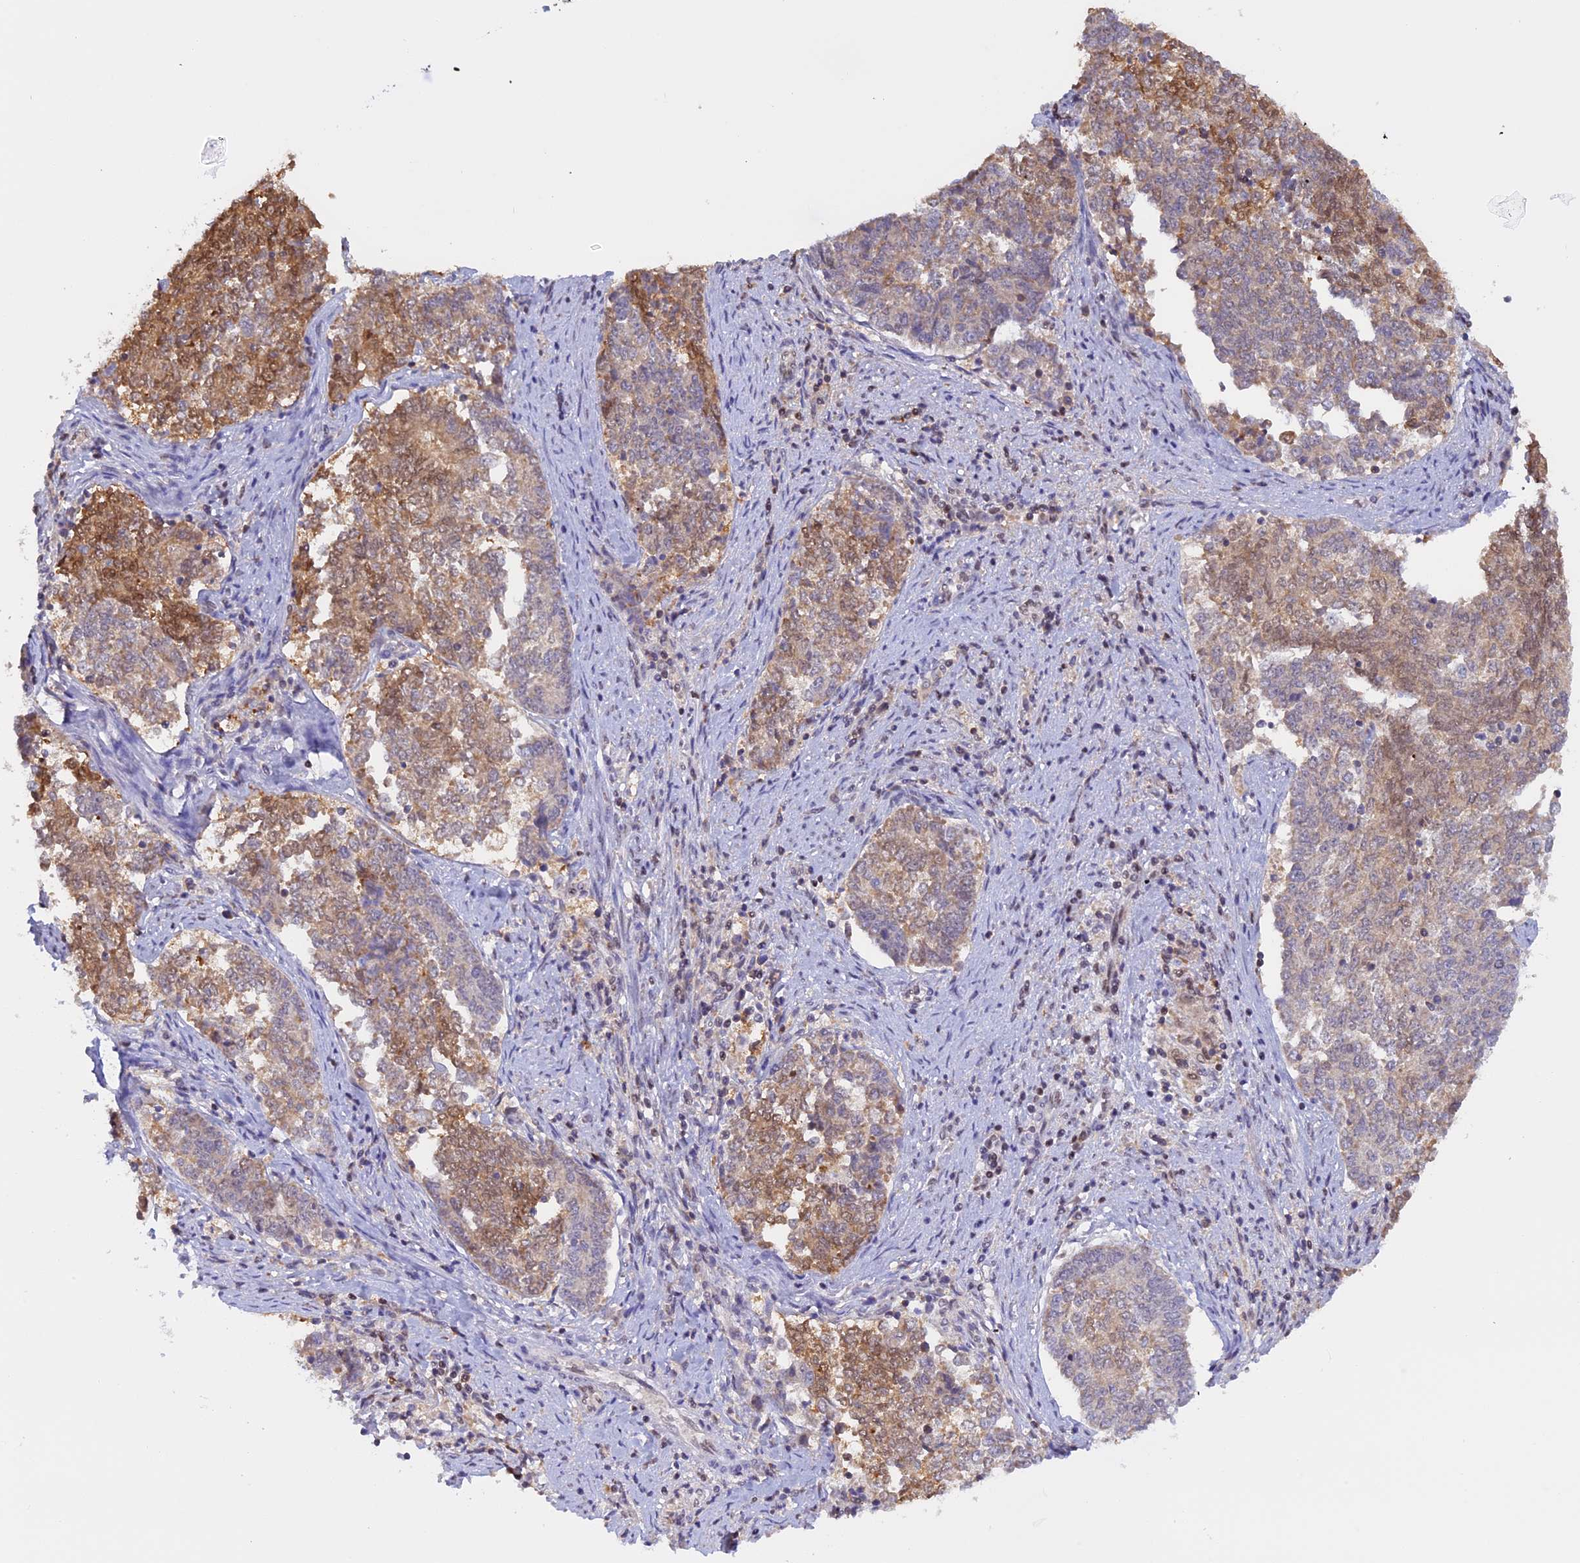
{"staining": {"intensity": "moderate", "quantity": "25%-75%", "location": "cytoplasmic/membranous,nuclear"}, "tissue": "endometrial cancer", "cell_type": "Tumor cells", "image_type": "cancer", "snomed": [{"axis": "morphology", "description": "Adenocarcinoma, NOS"}, {"axis": "topography", "description": "Endometrium"}], "caption": "This is an image of IHC staining of adenocarcinoma (endometrial), which shows moderate expression in the cytoplasmic/membranous and nuclear of tumor cells.", "gene": "IZUMO2", "patient": {"sex": "female", "age": 80}}